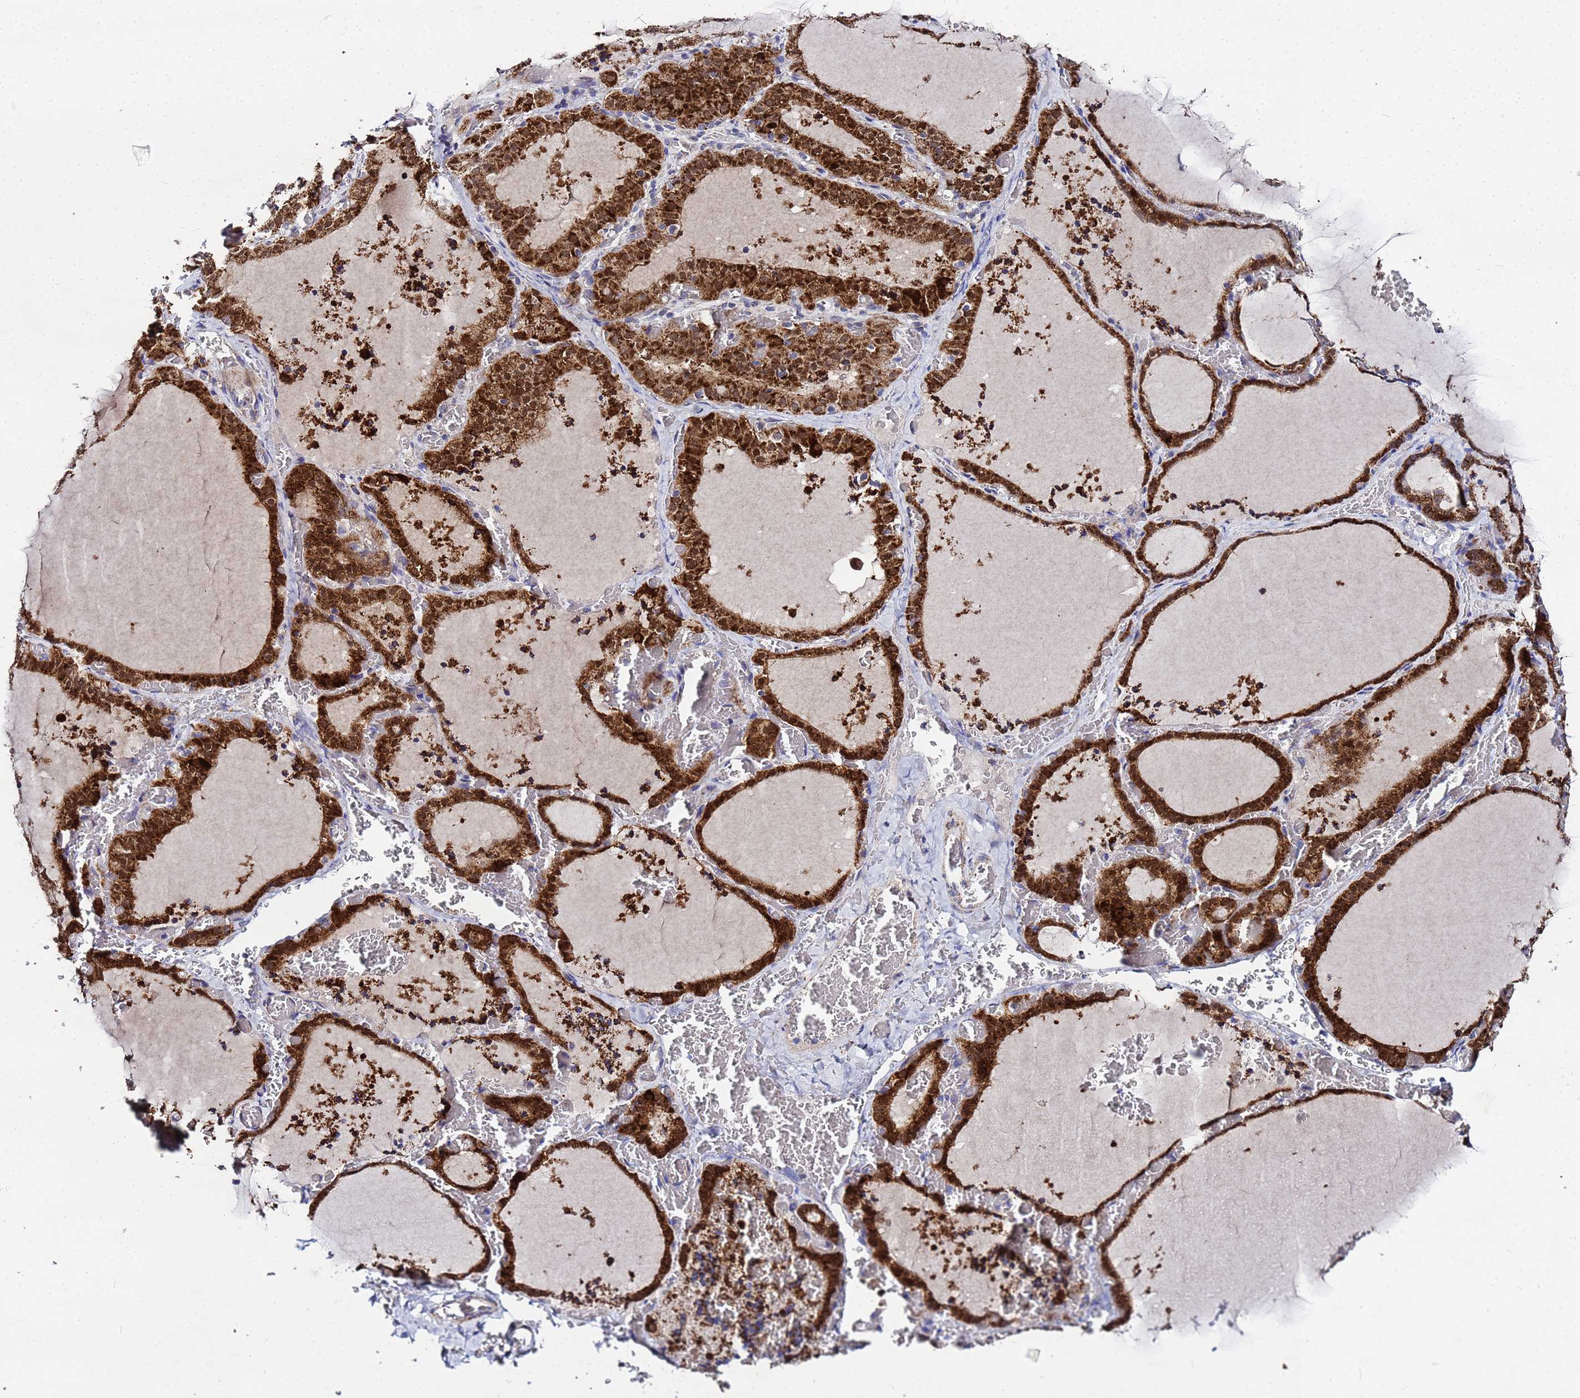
{"staining": {"intensity": "strong", "quantity": ">75%", "location": "cytoplasmic/membranous"}, "tissue": "thyroid gland", "cell_type": "Glandular cells", "image_type": "normal", "snomed": [{"axis": "morphology", "description": "Normal tissue, NOS"}, {"axis": "topography", "description": "Thyroid gland"}], "caption": "Protein expression by IHC exhibits strong cytoplasmic/membranous positivity in approximately >75% of glandular cells in benign thyroid gland.", "gene": "FAHD2A", "patient": {"sex": "female", "age": 39}}